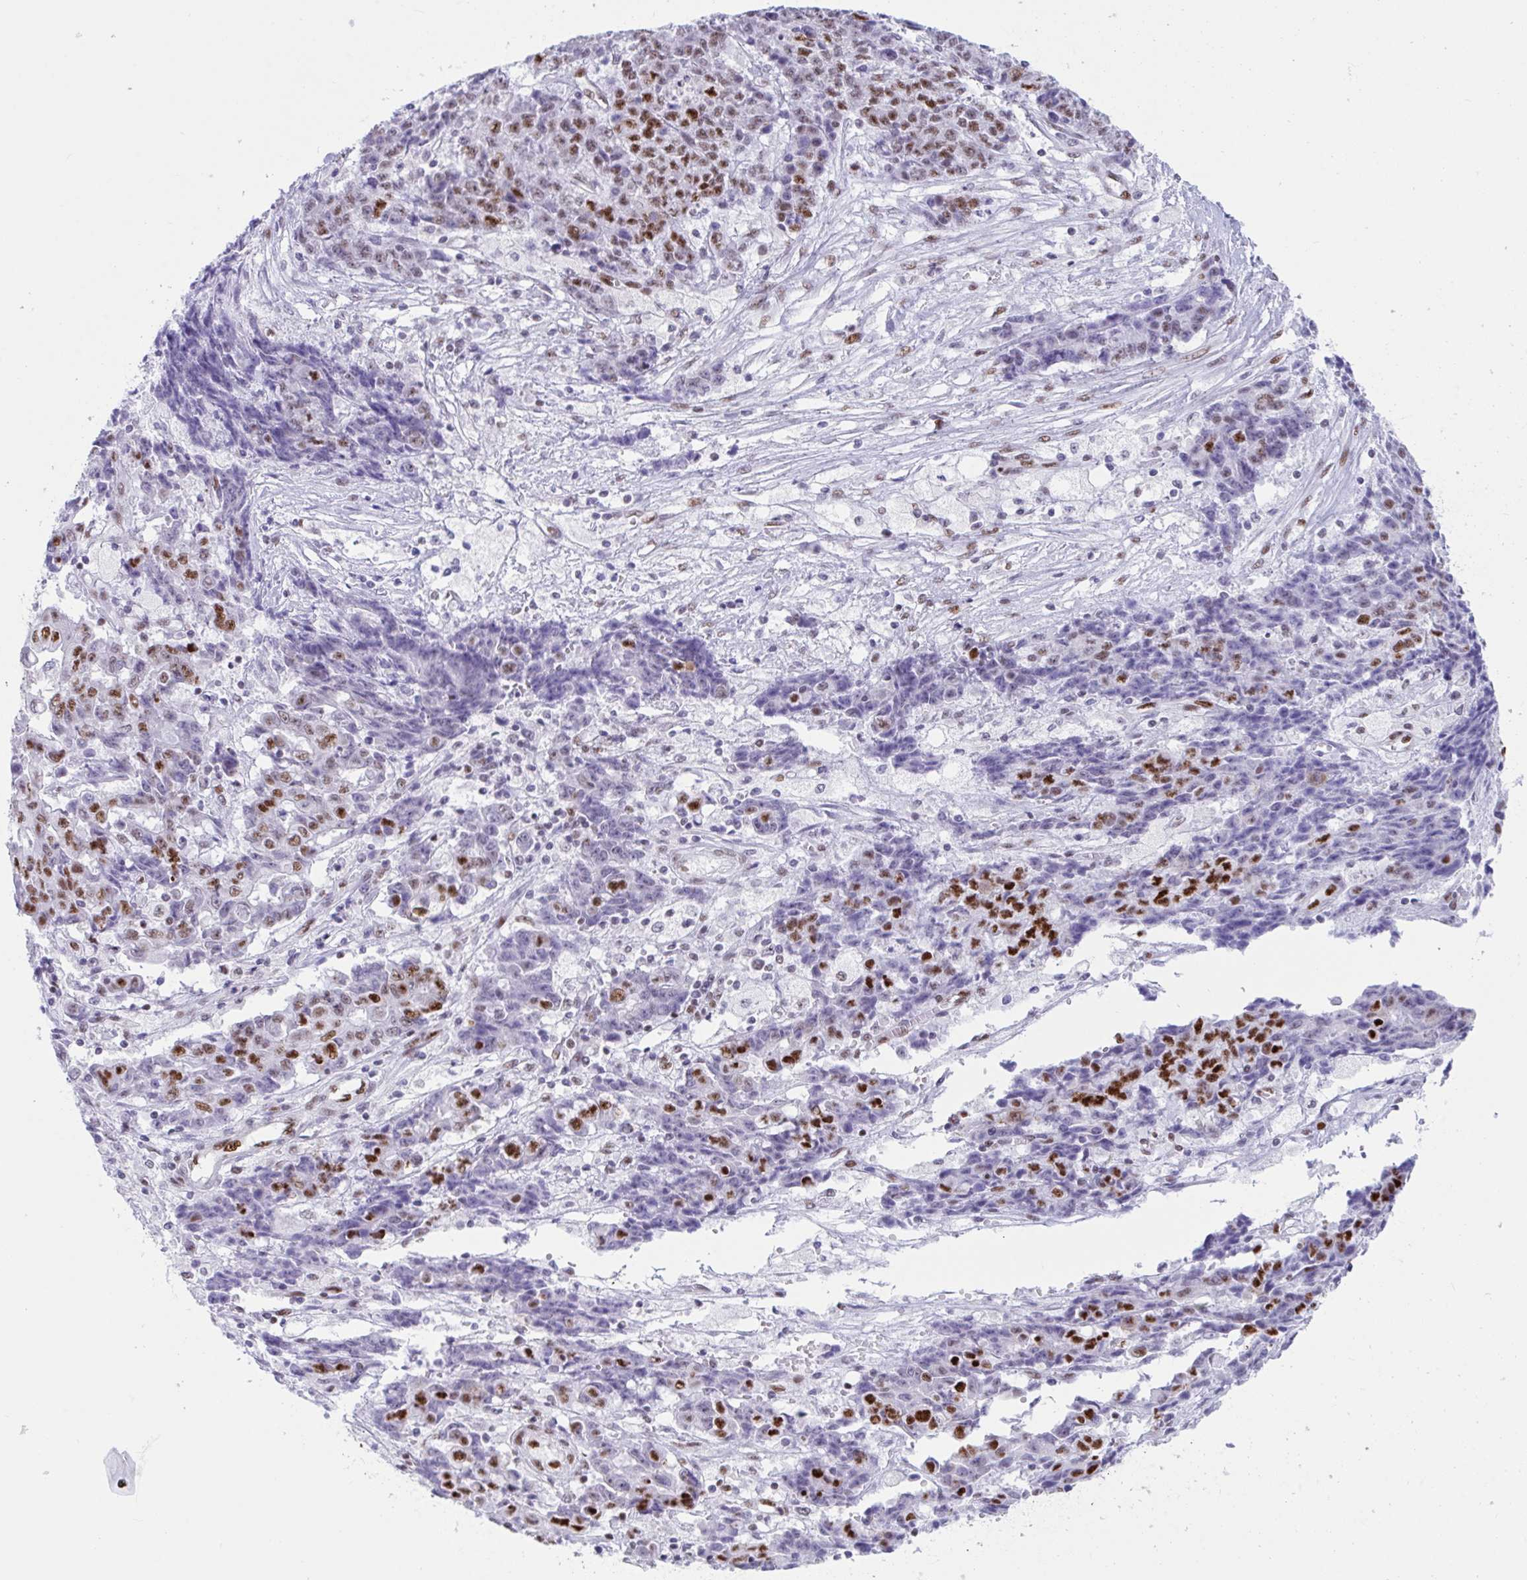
{"staining": {"intensity": "strong", "quantity": "25%-75%", "location": "nuclear"}, "tissue": "ovarian cancer", "cell_type": "Tumor cells", "image_type": "cancer", "snomed": [{"axis": "morphology", "description": "Carcinoma, endometroid"}, {"axis": "topography", "description": "Ovary"}], "caption": "This micrograph displays endometroid carcinoma (ovarian) stained with immunohistochemistry to label a protein in brown. The nuclear of tumor cells show strong positivity for the protein. Nuclei are counter-stained blue.", "gene": "IKZF2", "patient": {"sex": "female", "age": 42}}